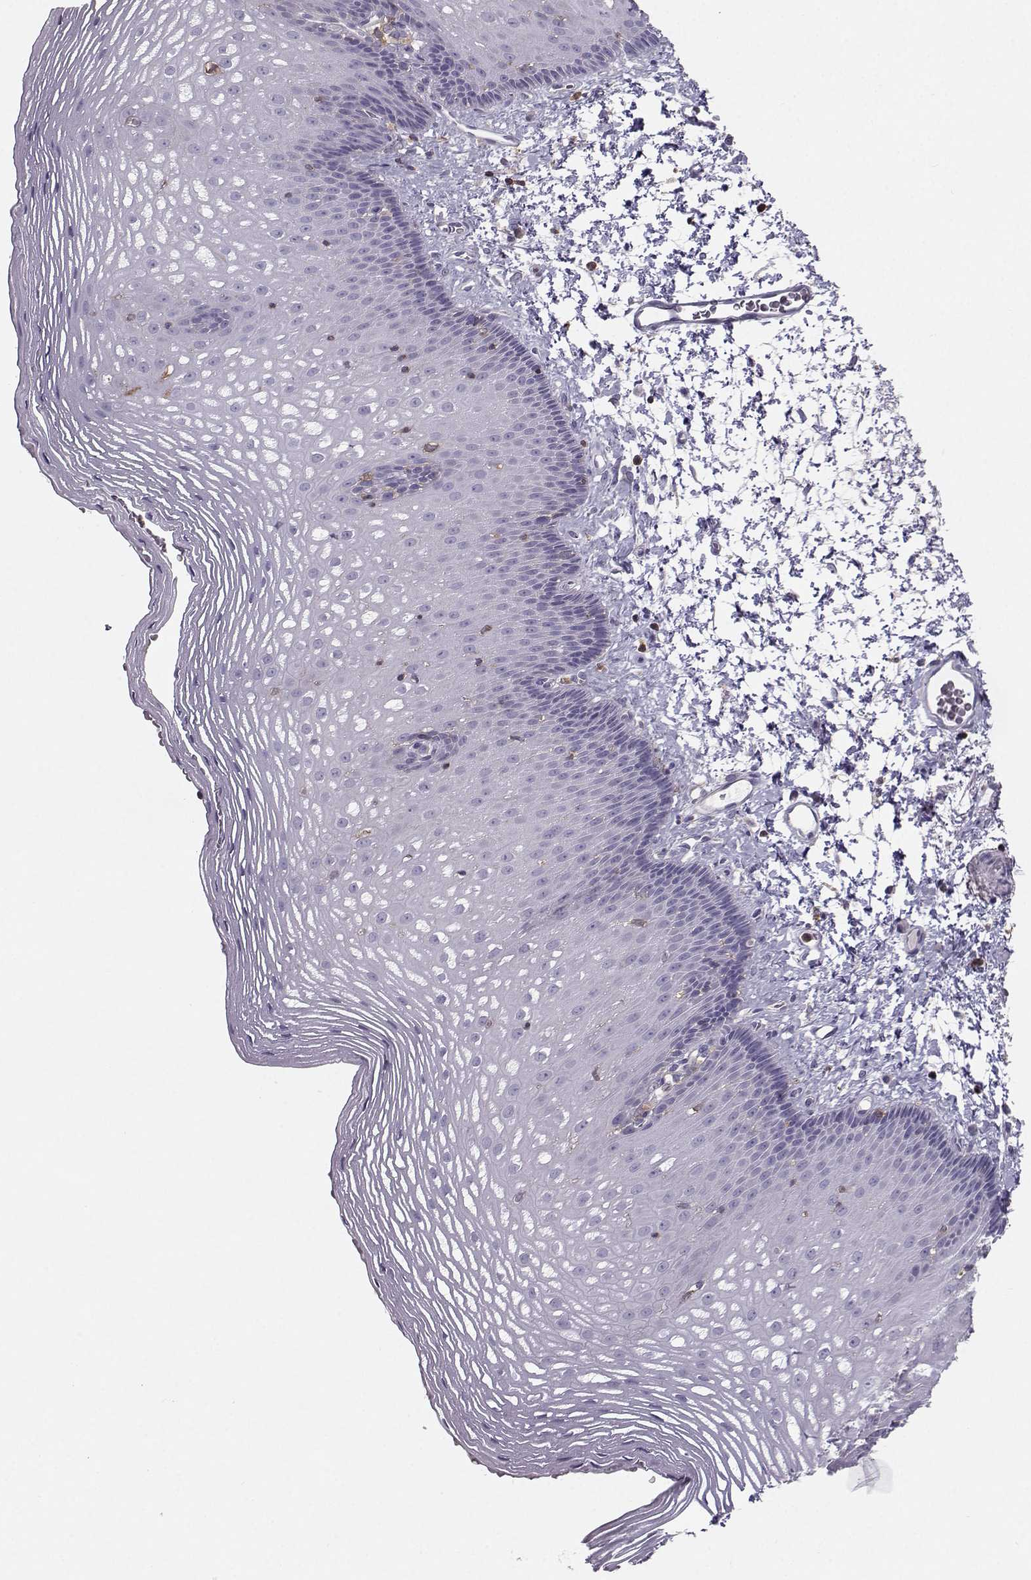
{"staining": {"intensity": "negative", "quantity": "none", "location": "none"}, "tissue": "esophagus", "cell_type": "Squamous epithelial cells", "image_type": "normal", "snomed": [{"axis": "morphology", "description": "Normal tissue, NOS"}, {"axis": "topography", "description": "Esophagus"}], "caption": "The histopathology image reveals no staining of squamous epithelial cells in benign esophagus.", "gene": "ZBTB32", "patient": {"sex": "male", "age": 76}}